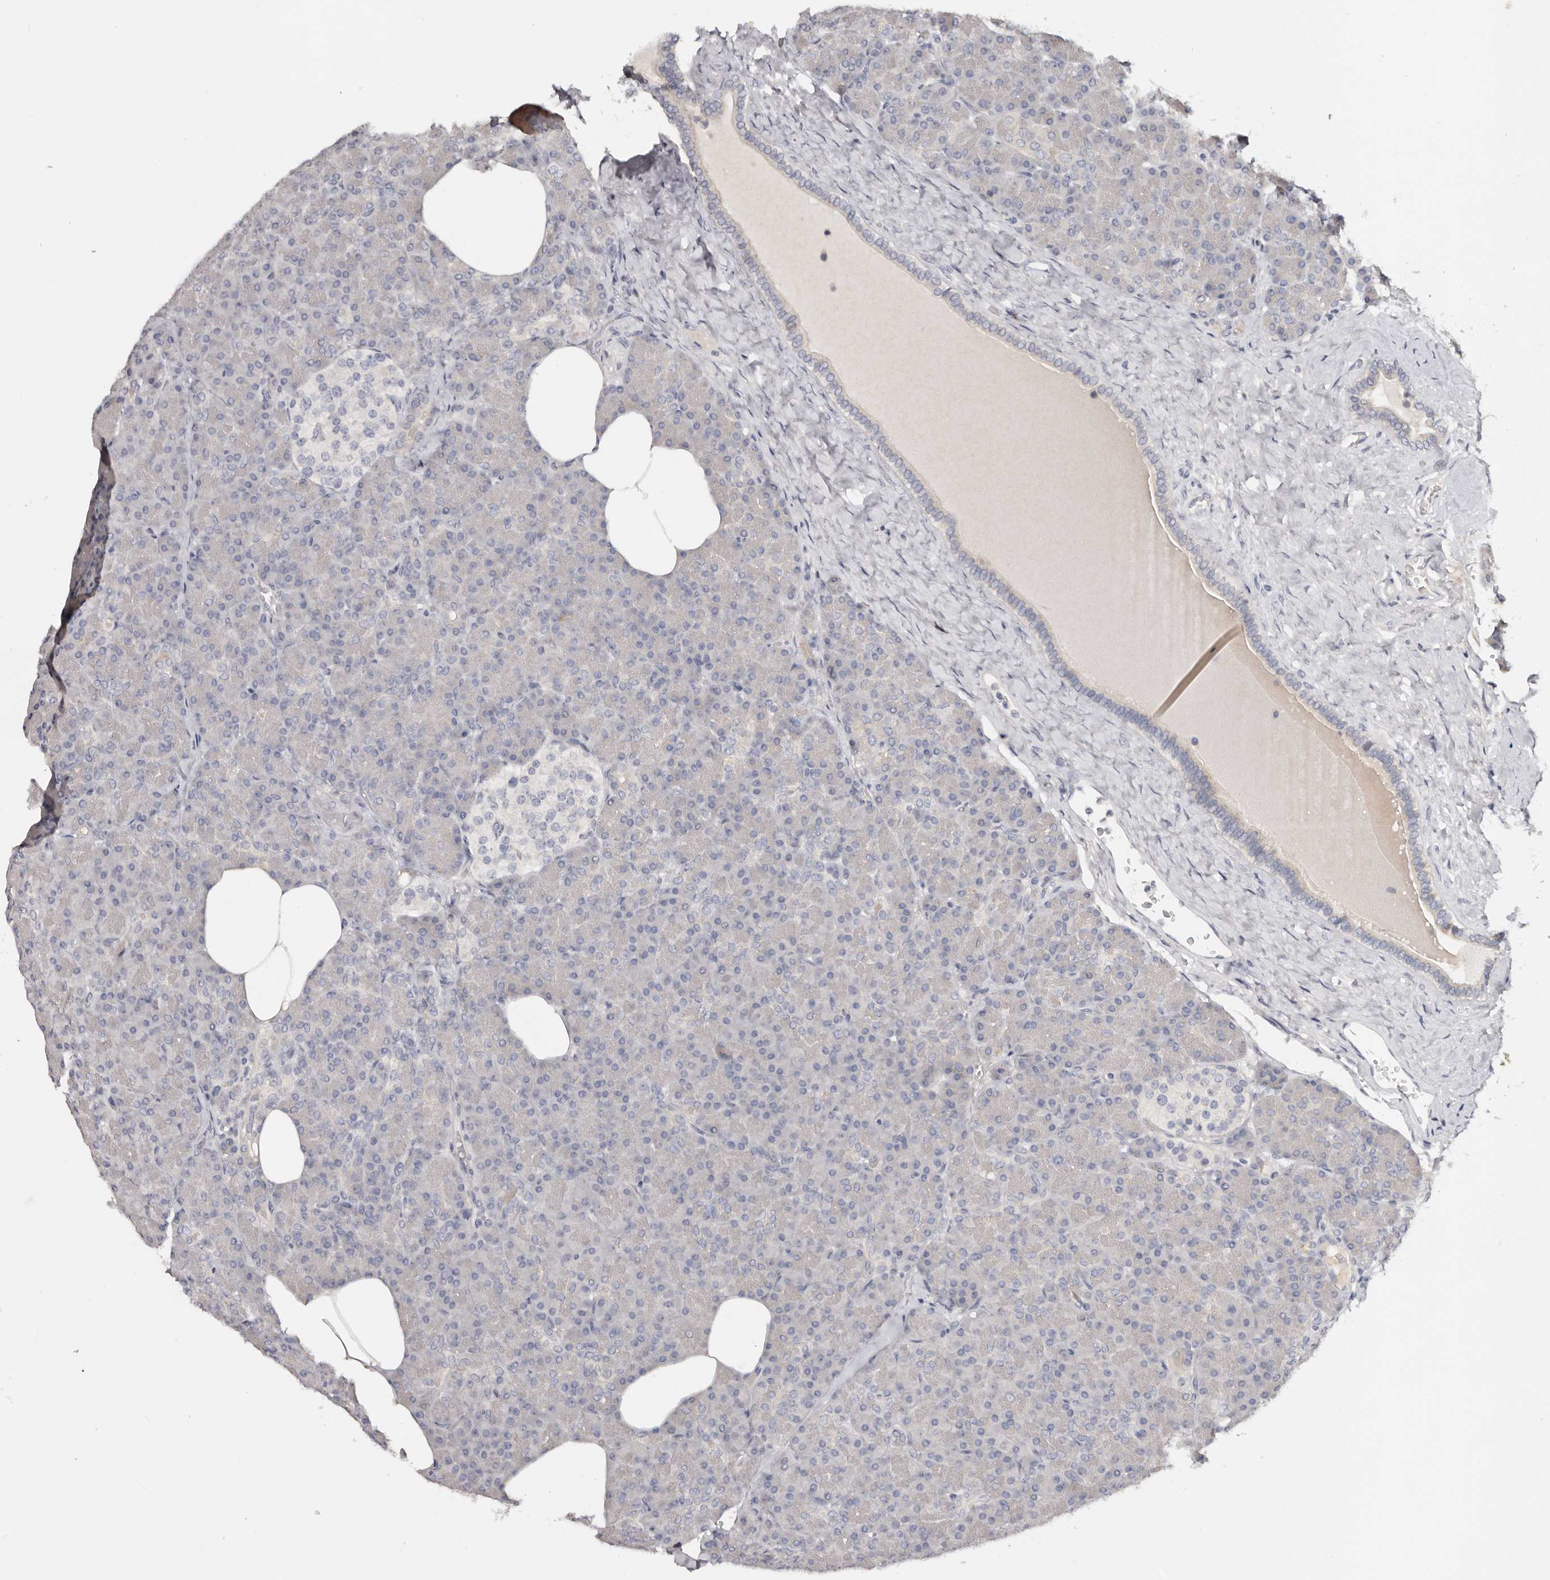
{"staining": {"intensity": "negative", "quantity": "none", "location": "none"}, "tissue": "pancreas", "cell_type": "Exocrine glandular cells", "image_type": "normal", "snomed": [{"axis": "morphology", "description": "Normal tissue, NOS"}, {"axis": "topography", "description": "Pancreas"}], "caption": "The image shows no significant expression in exocrine glandular cells of pancreas.", "gene": "CCDC190", "patient": {"sex": "female", "age": 43}}